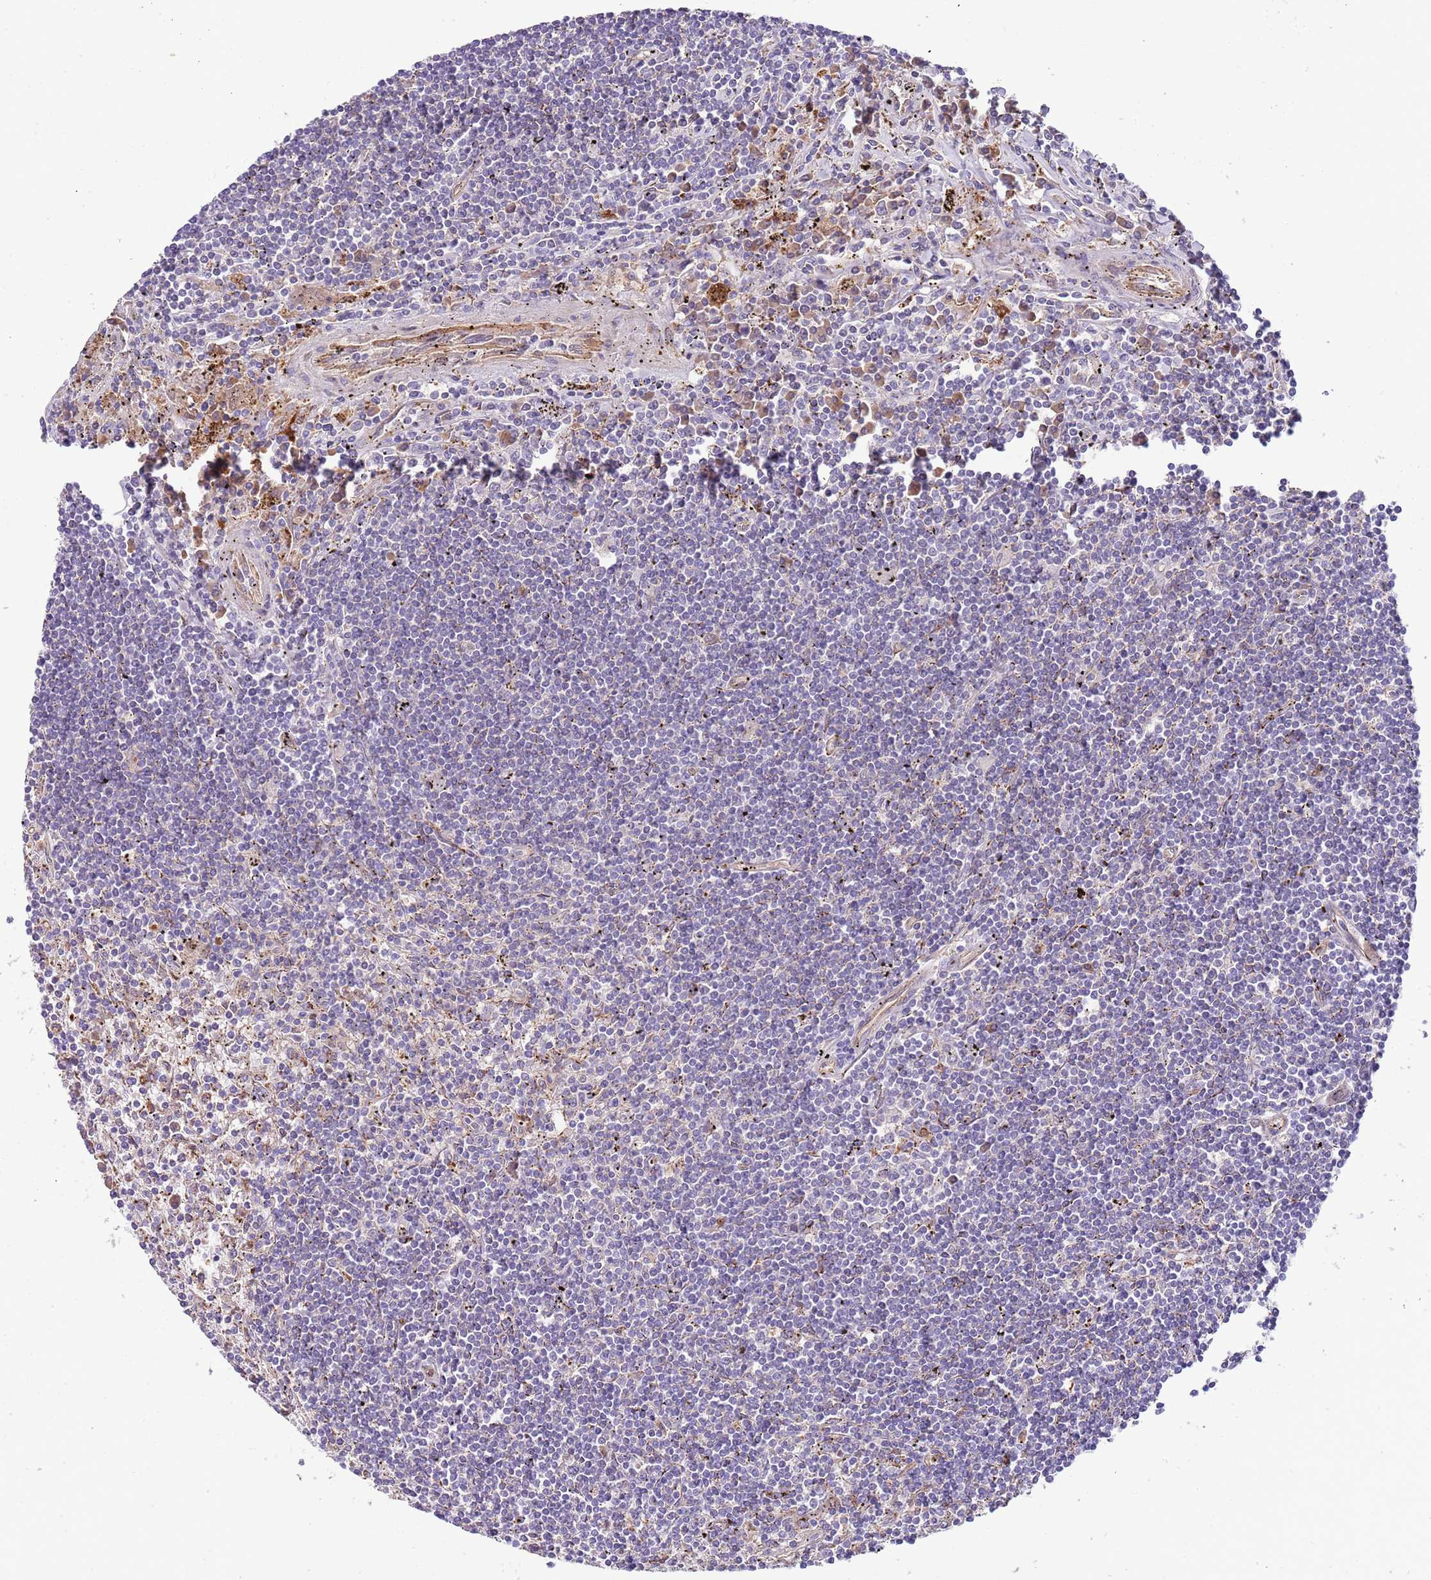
{"staining": {"intensity": "negative", "quantity": "none", "location": "none"}, "tissue": "lymphoma", "cell_type": "Tumor cells", "image_type": "cancer", "snomed": [{"axis": "morphology", "description": "Malignant lymphoma, non-Hodgkin's type, Low grade"}, {"axis": "topography", "description": "Spleen"}], "caption": "Histopathology image shows no protein staining in tumor cells of low-grade malignant lymphoma, non-Hodgkin's type tissue. (IHC, brightfield microscopy, high magnification).", "gene": "DOCK6", "patient": {"sex": "male", "age": 76}}